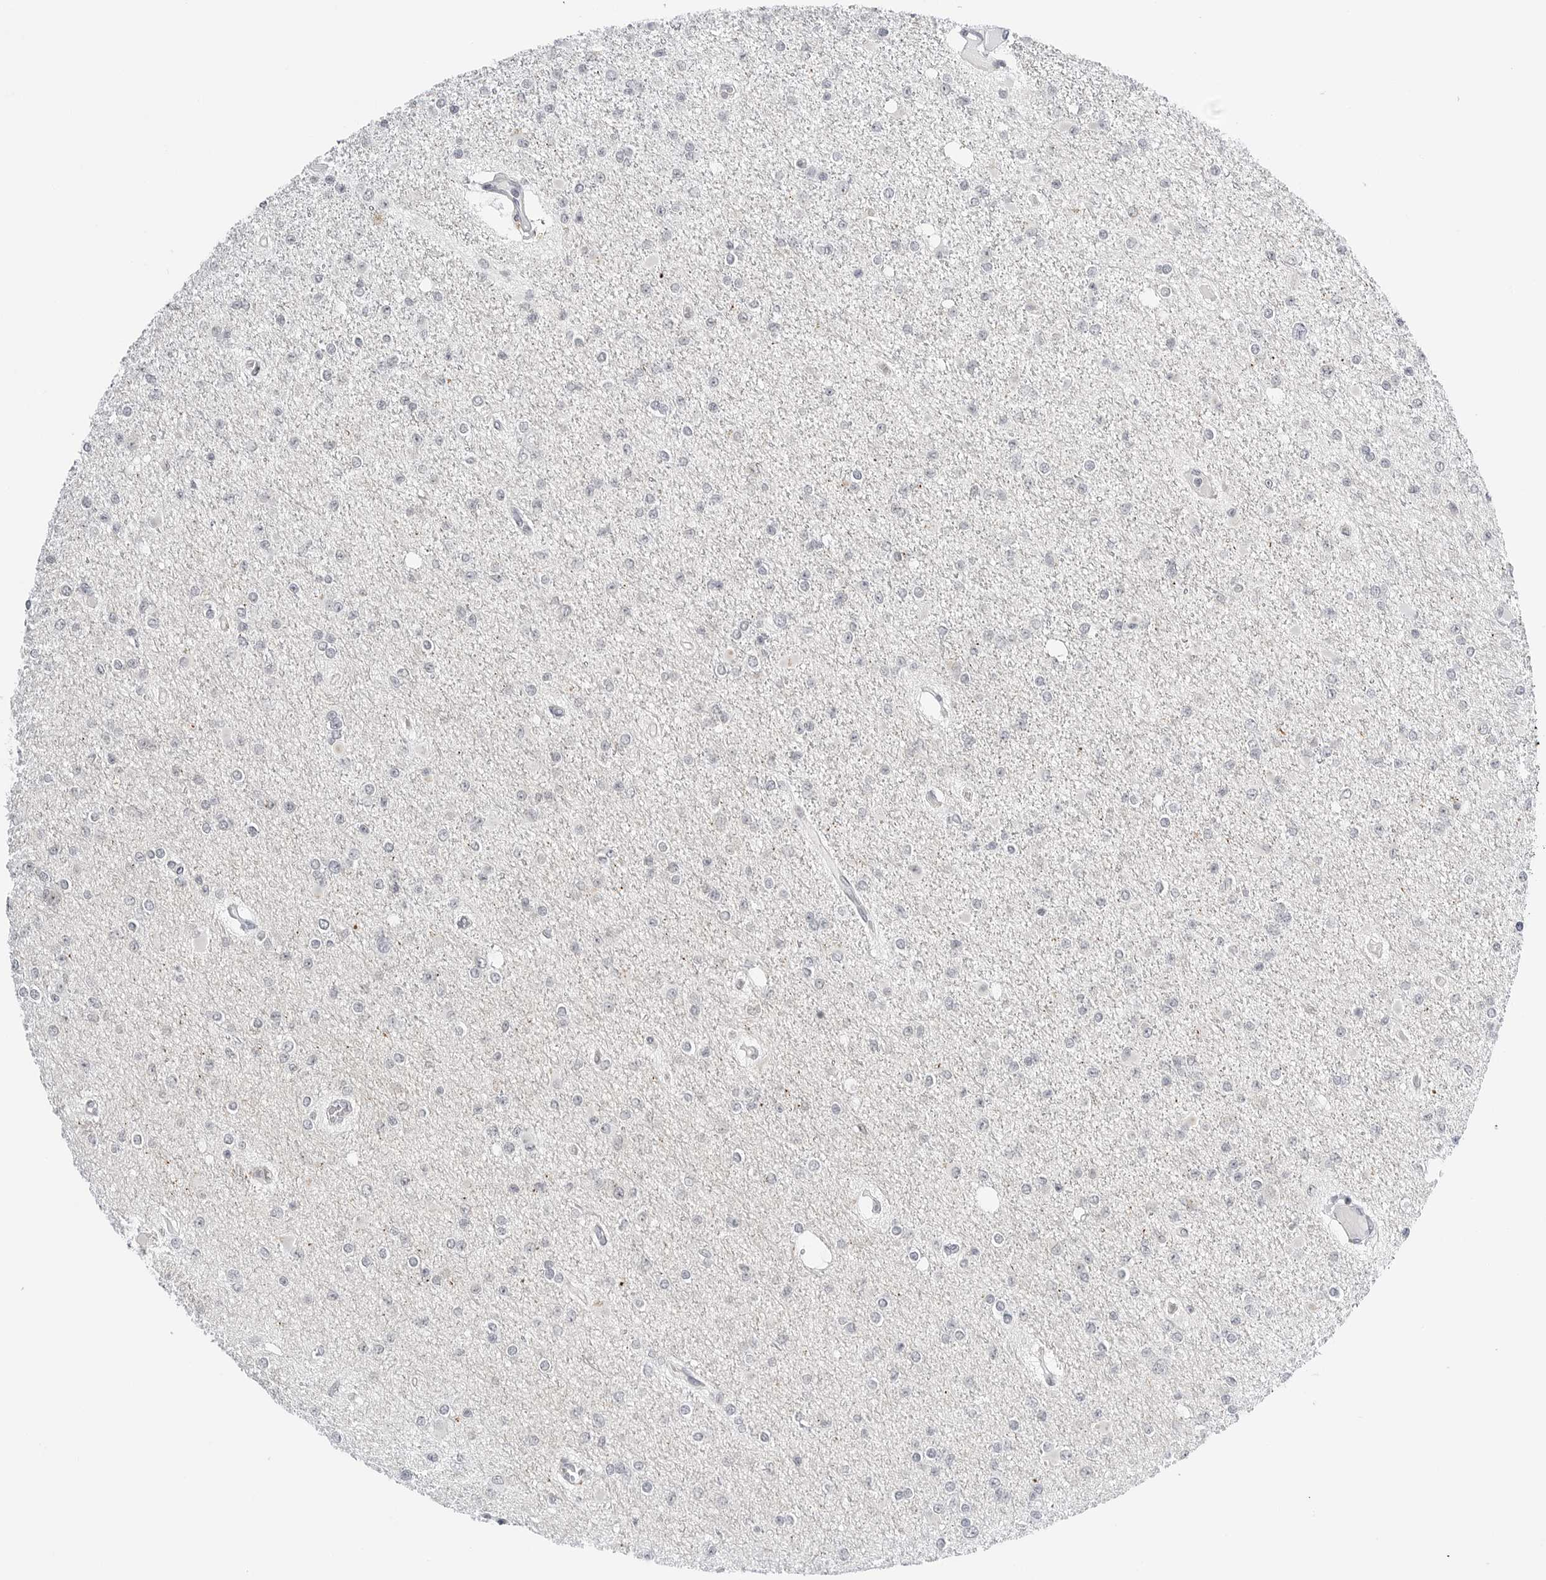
{"staining": {"intensity": "negative", "quantity": "none", "location": "none"}, "tissue": "glioma", "cell_type": "Tumor cells", "image_type": "cancer", "snomed": [{"axis": "morphology", "description": "Glioma, malignant, Low grade"}, {"axis": "topography", "description": "Brain"}], "caption": "The photomicrograph shows no significant positivity in tumor cells of malignant low-grade glioma.", "gene": "MAP2K5", "patient": {"sex": "female", "age": 22}}